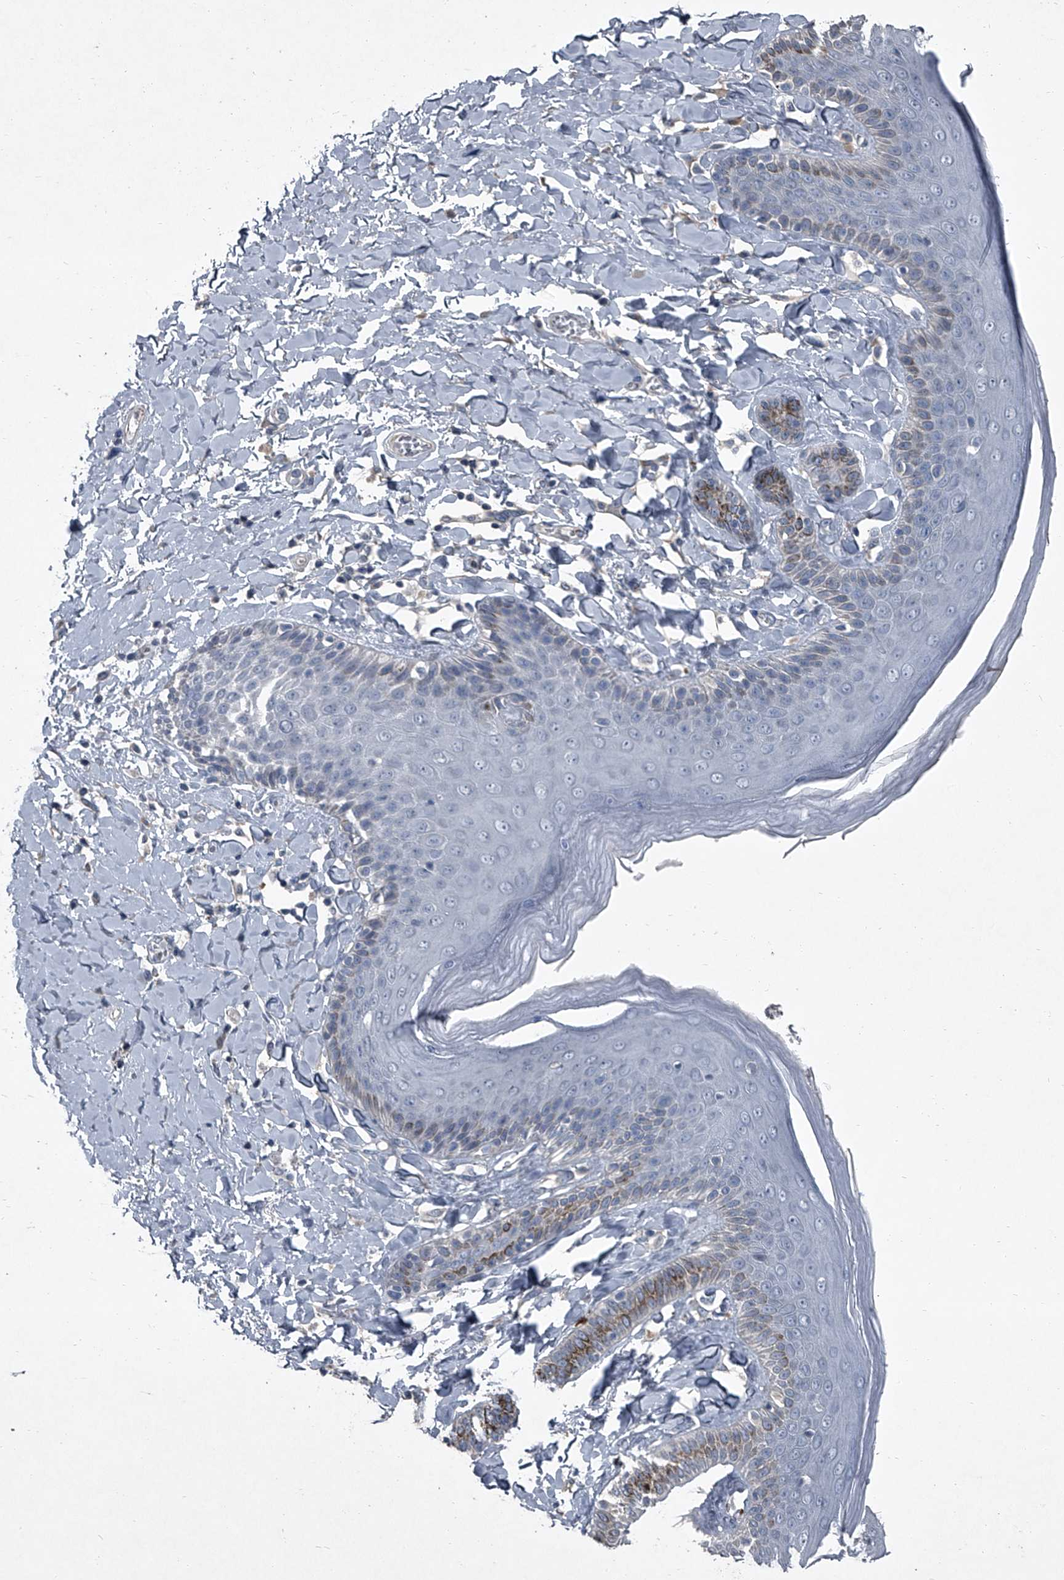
{"staining": {"intensity": "weak", "quantity": "<25%", "location": "cytoplasmic/membranous"}, "tissue": "skin", "cell_type": "Epidermal cells", "image_type": "normal", "snomed": [{"axis": "morphology", "description": "Normal tissue, NOS"}, {"axis": "topography", "description": "Anal"}], "caption": "Epidermal cells show no significant positivity in benign skin. (DAB immunohistochemistry (IHC) with hematoxylin counter stain).", "gene": "HEPHL1", "patient": {"sex": "male", "age": 69}}